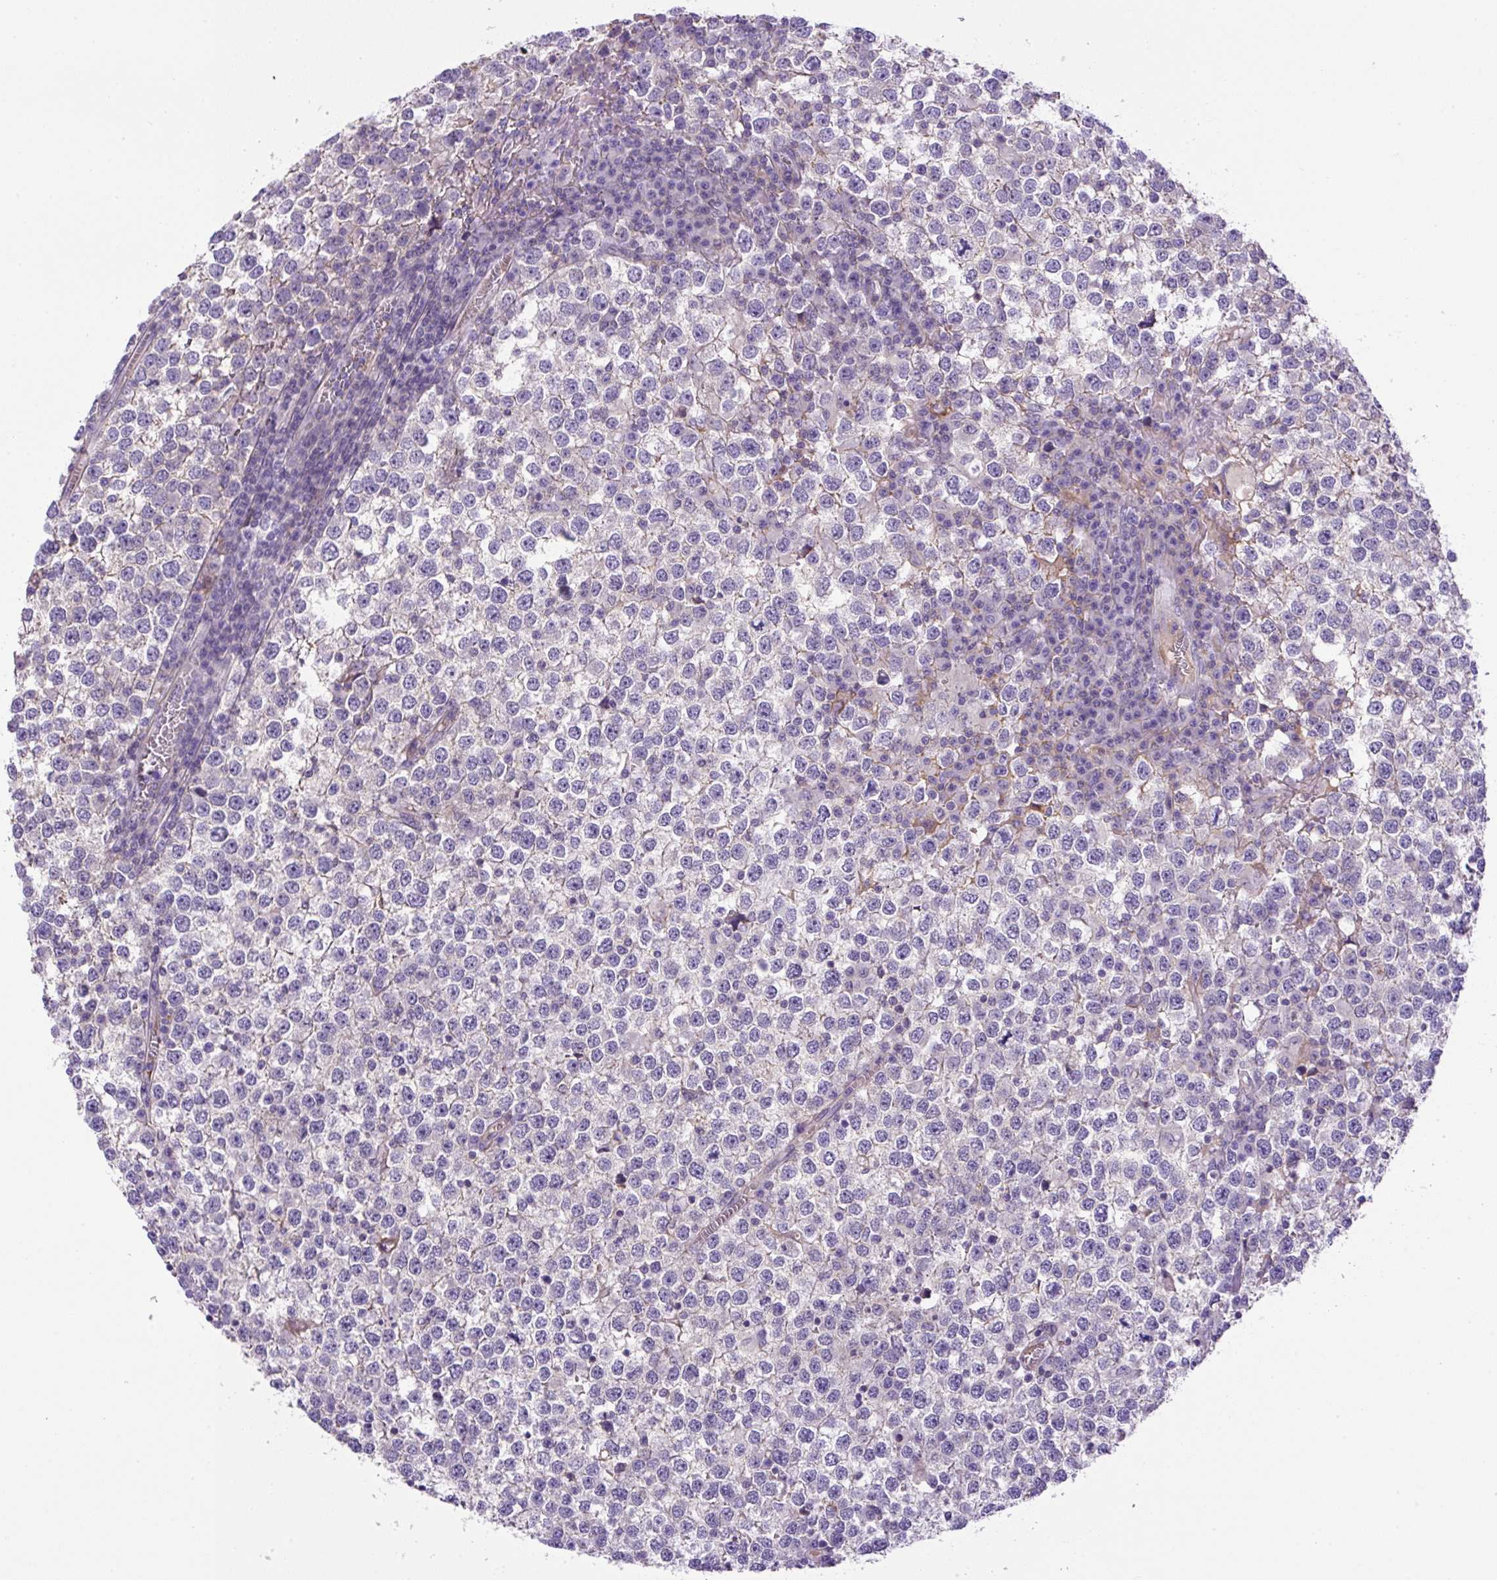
{"staining": {"intensity": "negative", "quantity": "none", "location": "none"}, "tissue": "testis cancer", "cell_type": "Tumor cells", "image_type": "cancer", "snomed": [{"axis": "morphology", "description": "Seminoma, NOS"}, {"axis": "topography", "description": "Testis"}], "caption": "This photomicrograph is of testis seminoma stained with immunohistochemistry to label a protein in brown with the nuclei are counter-stained blue. There is no expression in tumor cells.", "gene": "NPTN", "patient": {"sex": "male", "age": 65}}